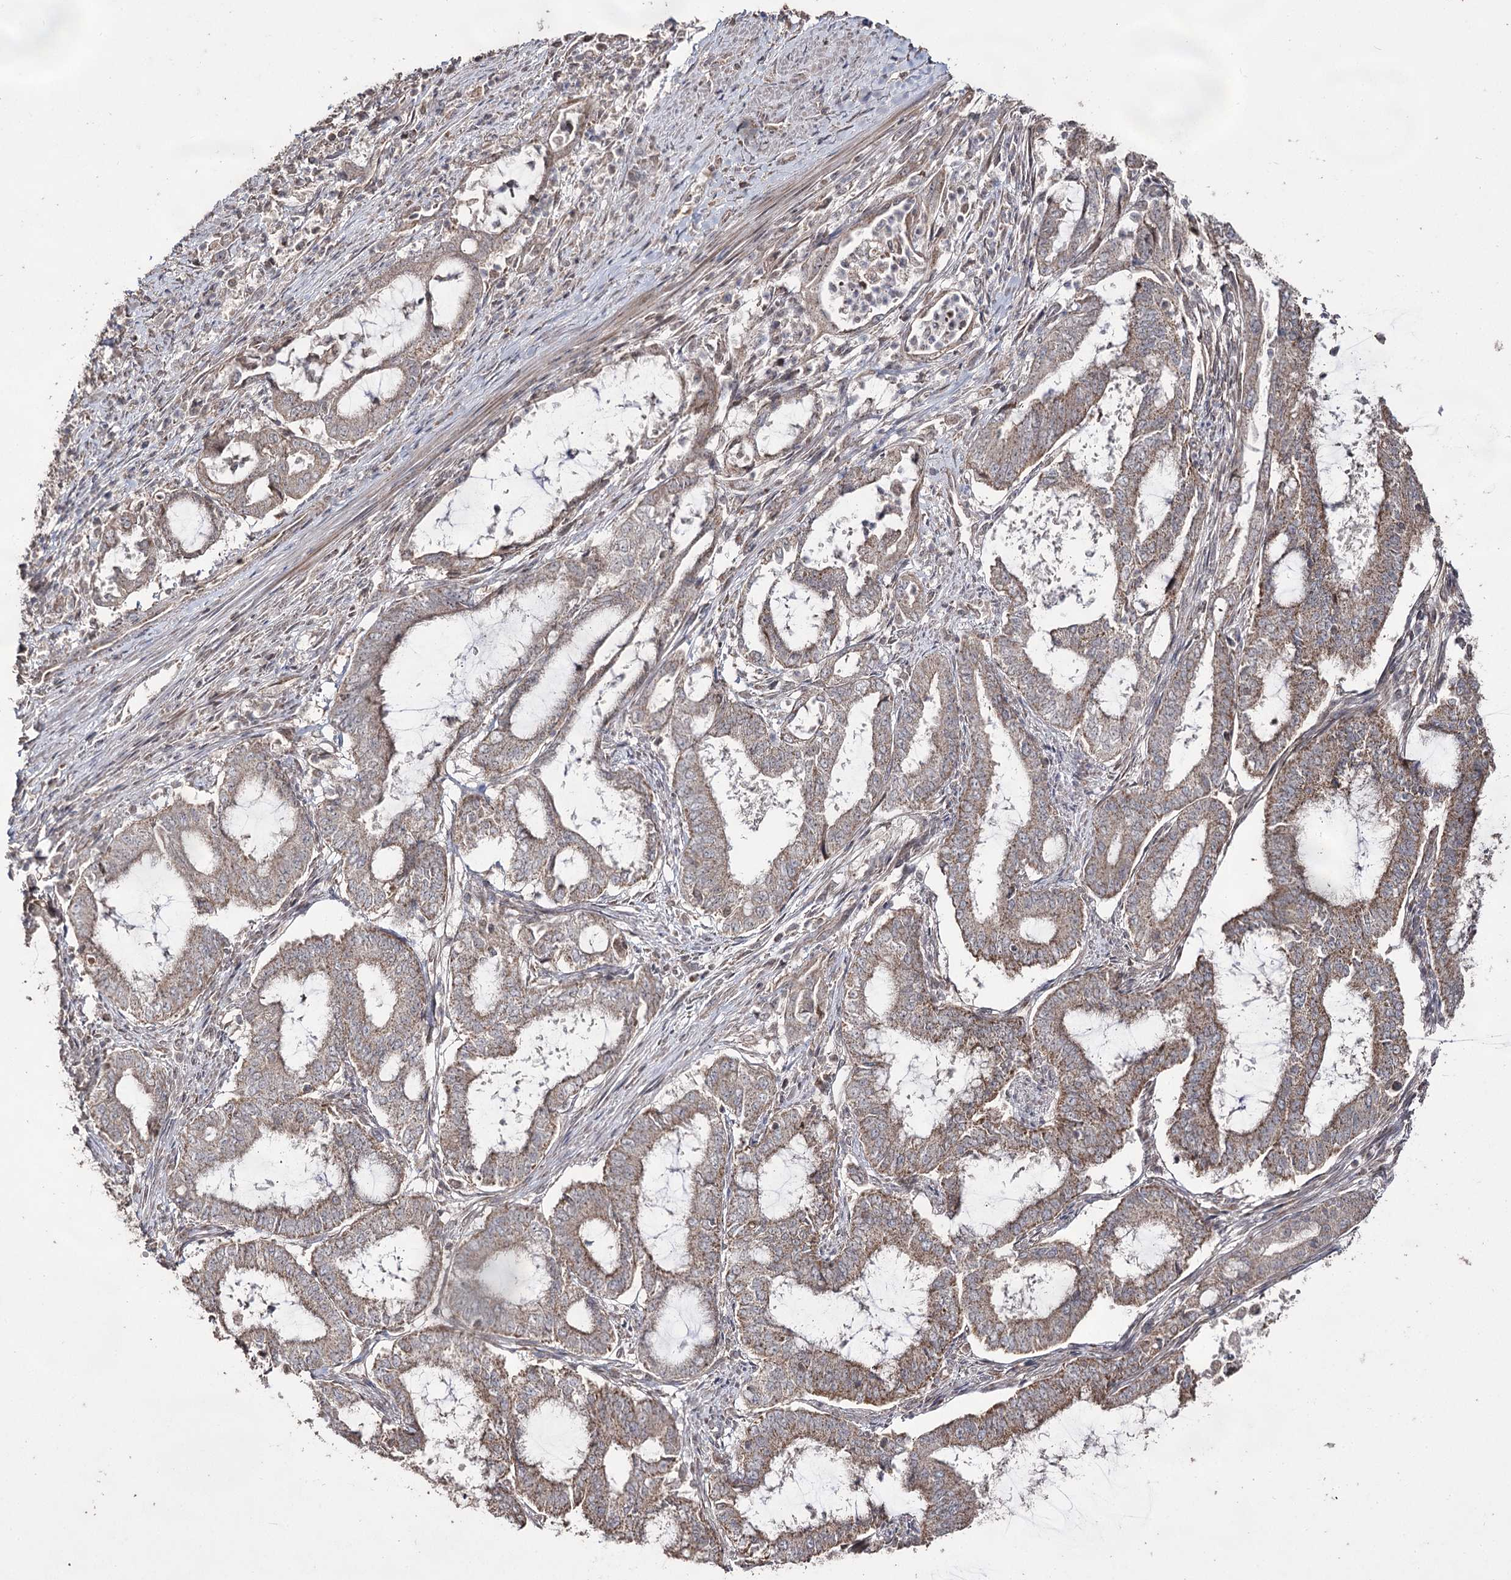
{"staining": {"intensity": "moderate", "quantity": ">75%", "location": "cytoplasmic/membranous"}, "tissue": "endometrial cancer", "cell_type": "Tumor cells", "image_type": "cancer", "snomed": [{"axis": "morphology", "description": "Adenocarcinoma, NOS"}, {"axis": "topography", "description": "Endometrium"}], "caption": "Endometrial cancer (adenocarcinoma) tissue reveals moderate cytoplasmic/membranous positivity in approximately >75% of tumor cells", "gene": "ACTR6", "patient": {"sex": "female", "age": 51}}